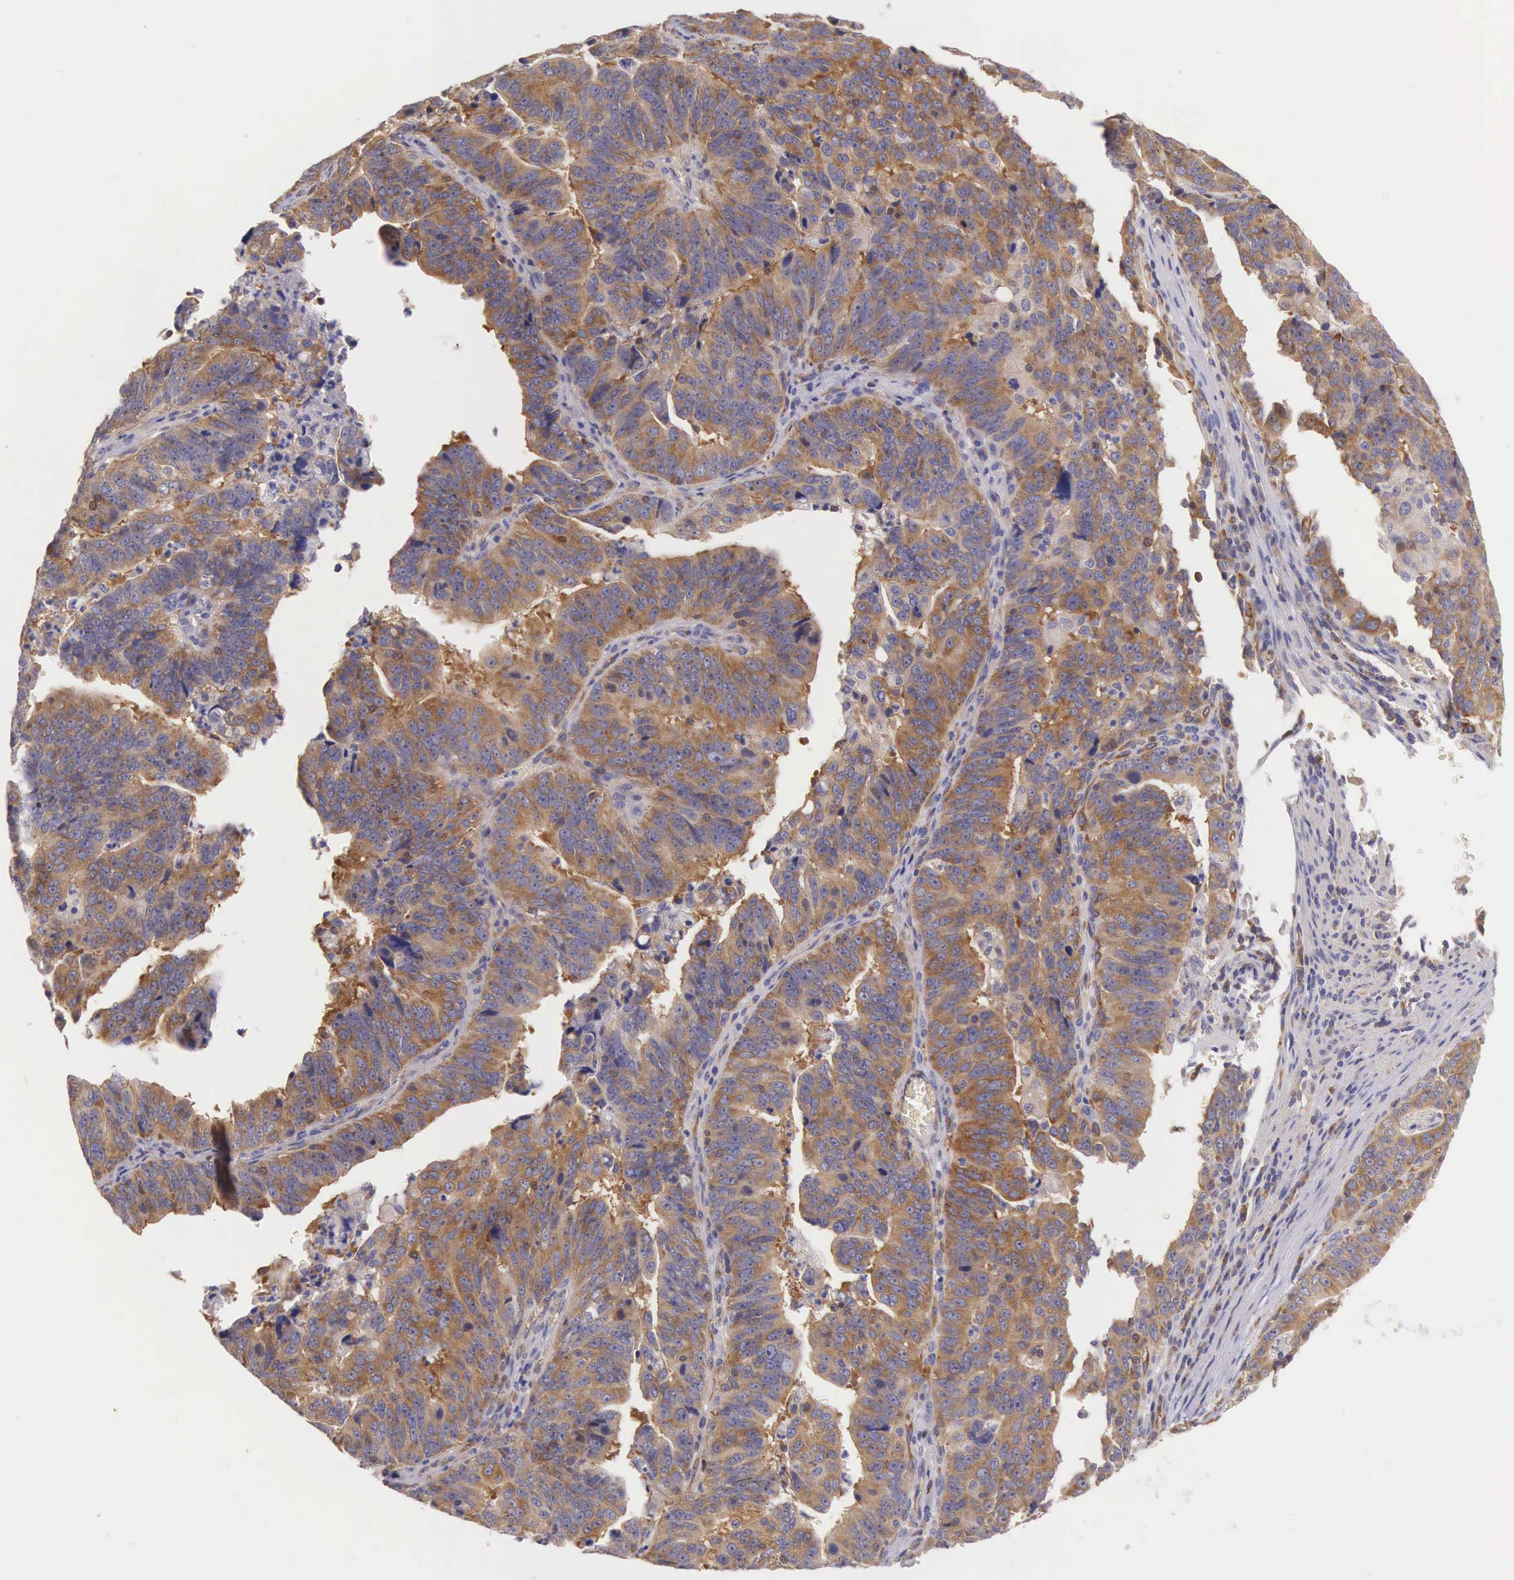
{"staining": {"intensity": "moderate", "quantity": ">75%", "location": "cytoplasmic/membranous"}, "tissue": "stomach cancer", "cell_type": "Tumor cells", "image_type": "cancer", "snomed": [{"axis": "morphology", "description": "Adenocarcinoma, NOS"}, {"axis": "topography", "description": "Stomach, upper"}], "caption": "Brown immunohistochemical staining in stomach cancer (adenocarcinoma) shows moderate cytoplasmic/membranous staining in about >75% of tumor cells.", "gene": "OSBPL3", "patient": {"sex": "female", "age": 50}}